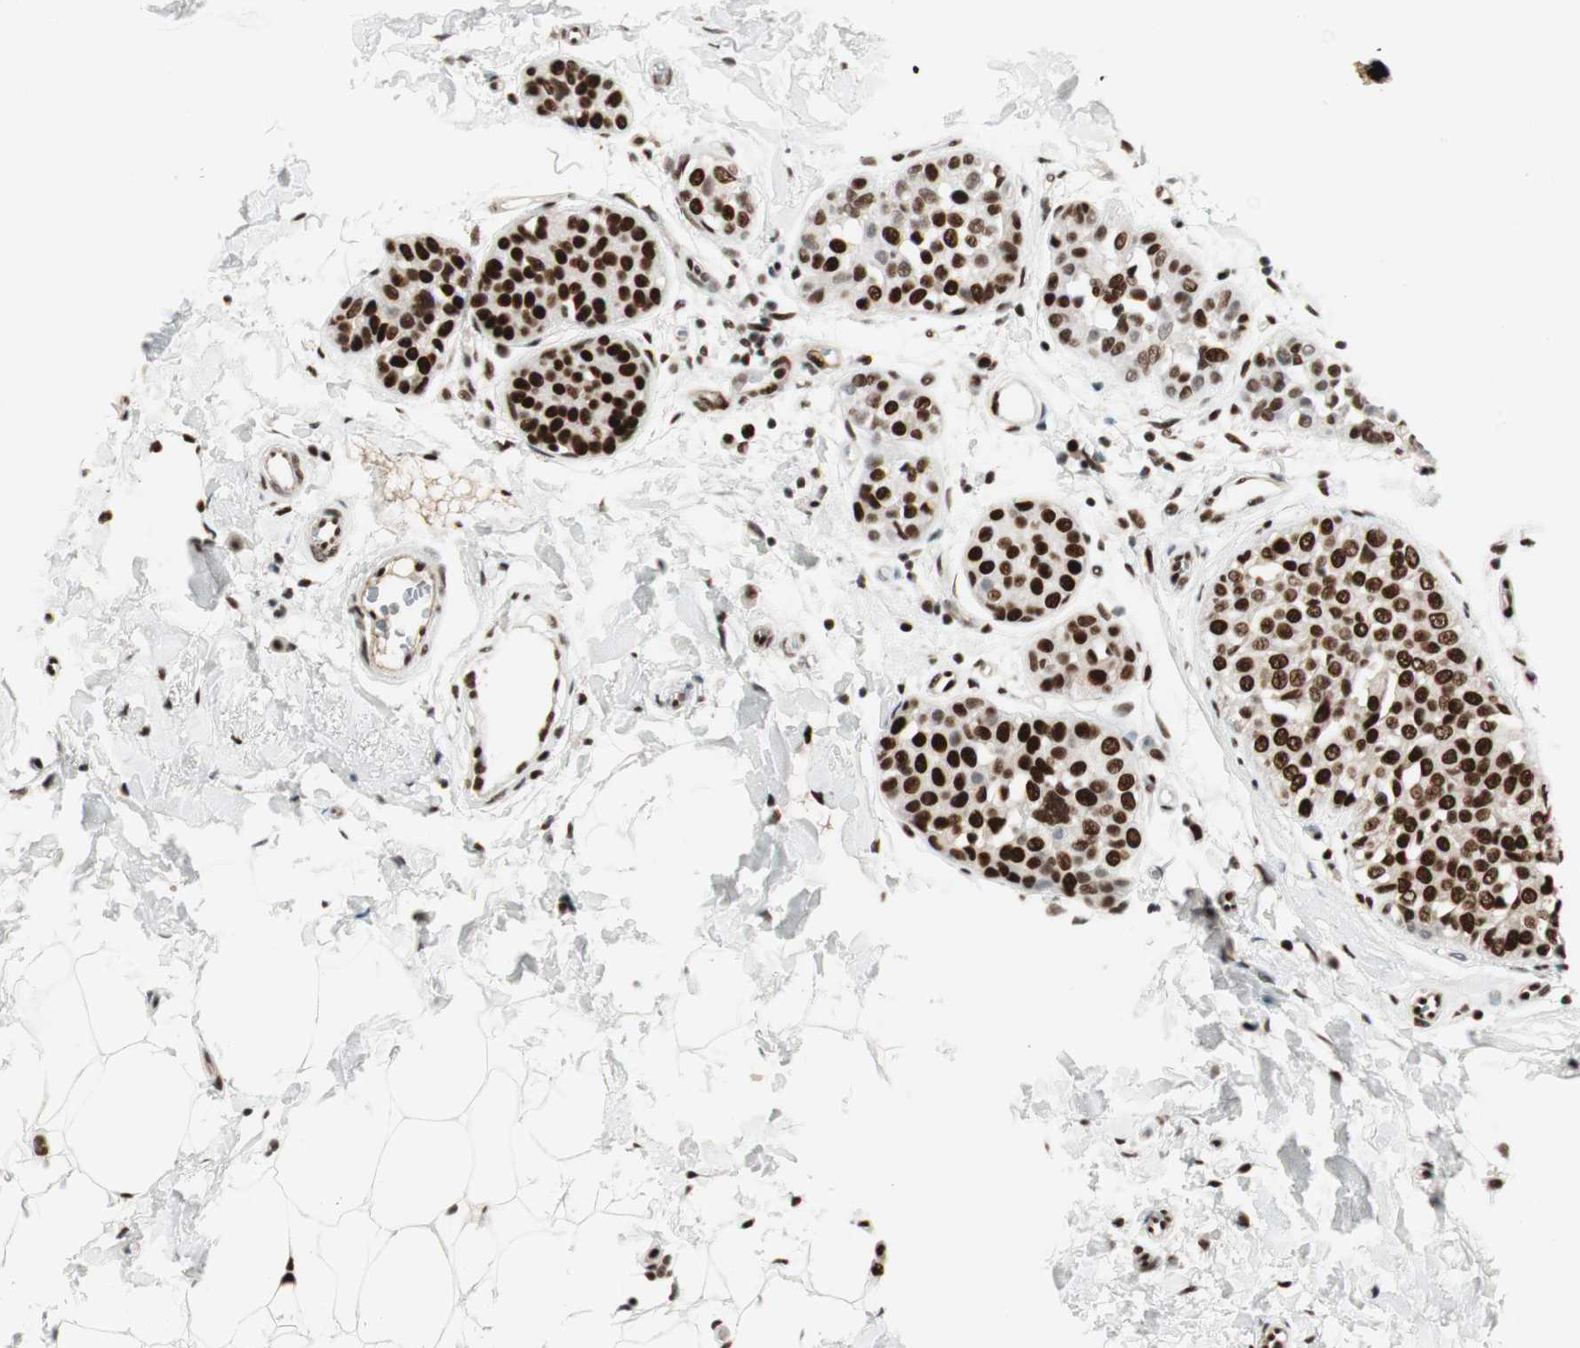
{"staining": {"intensity": "strong", "quantity": ">75%", "location": "nuclear"}, "tissue": "breast cancer", "cell_type": "Tumor cells", "image_type": "cancer", "snomed": [{"axis": "morphology", "description": "Lobular carcinoma, in situ"}, {"axis": "morphology", "description": "Lobular carcinoma"}, {"axis": "topography", "description": "Breast"}], "caption": "This is an image of IHC staining of breast cancer (lobular carcinoma in situ), which shows strong staining in the nuclear of tumor cells.", "gene": "PSME3", "patient": {"sex": "female", "age": 41}}